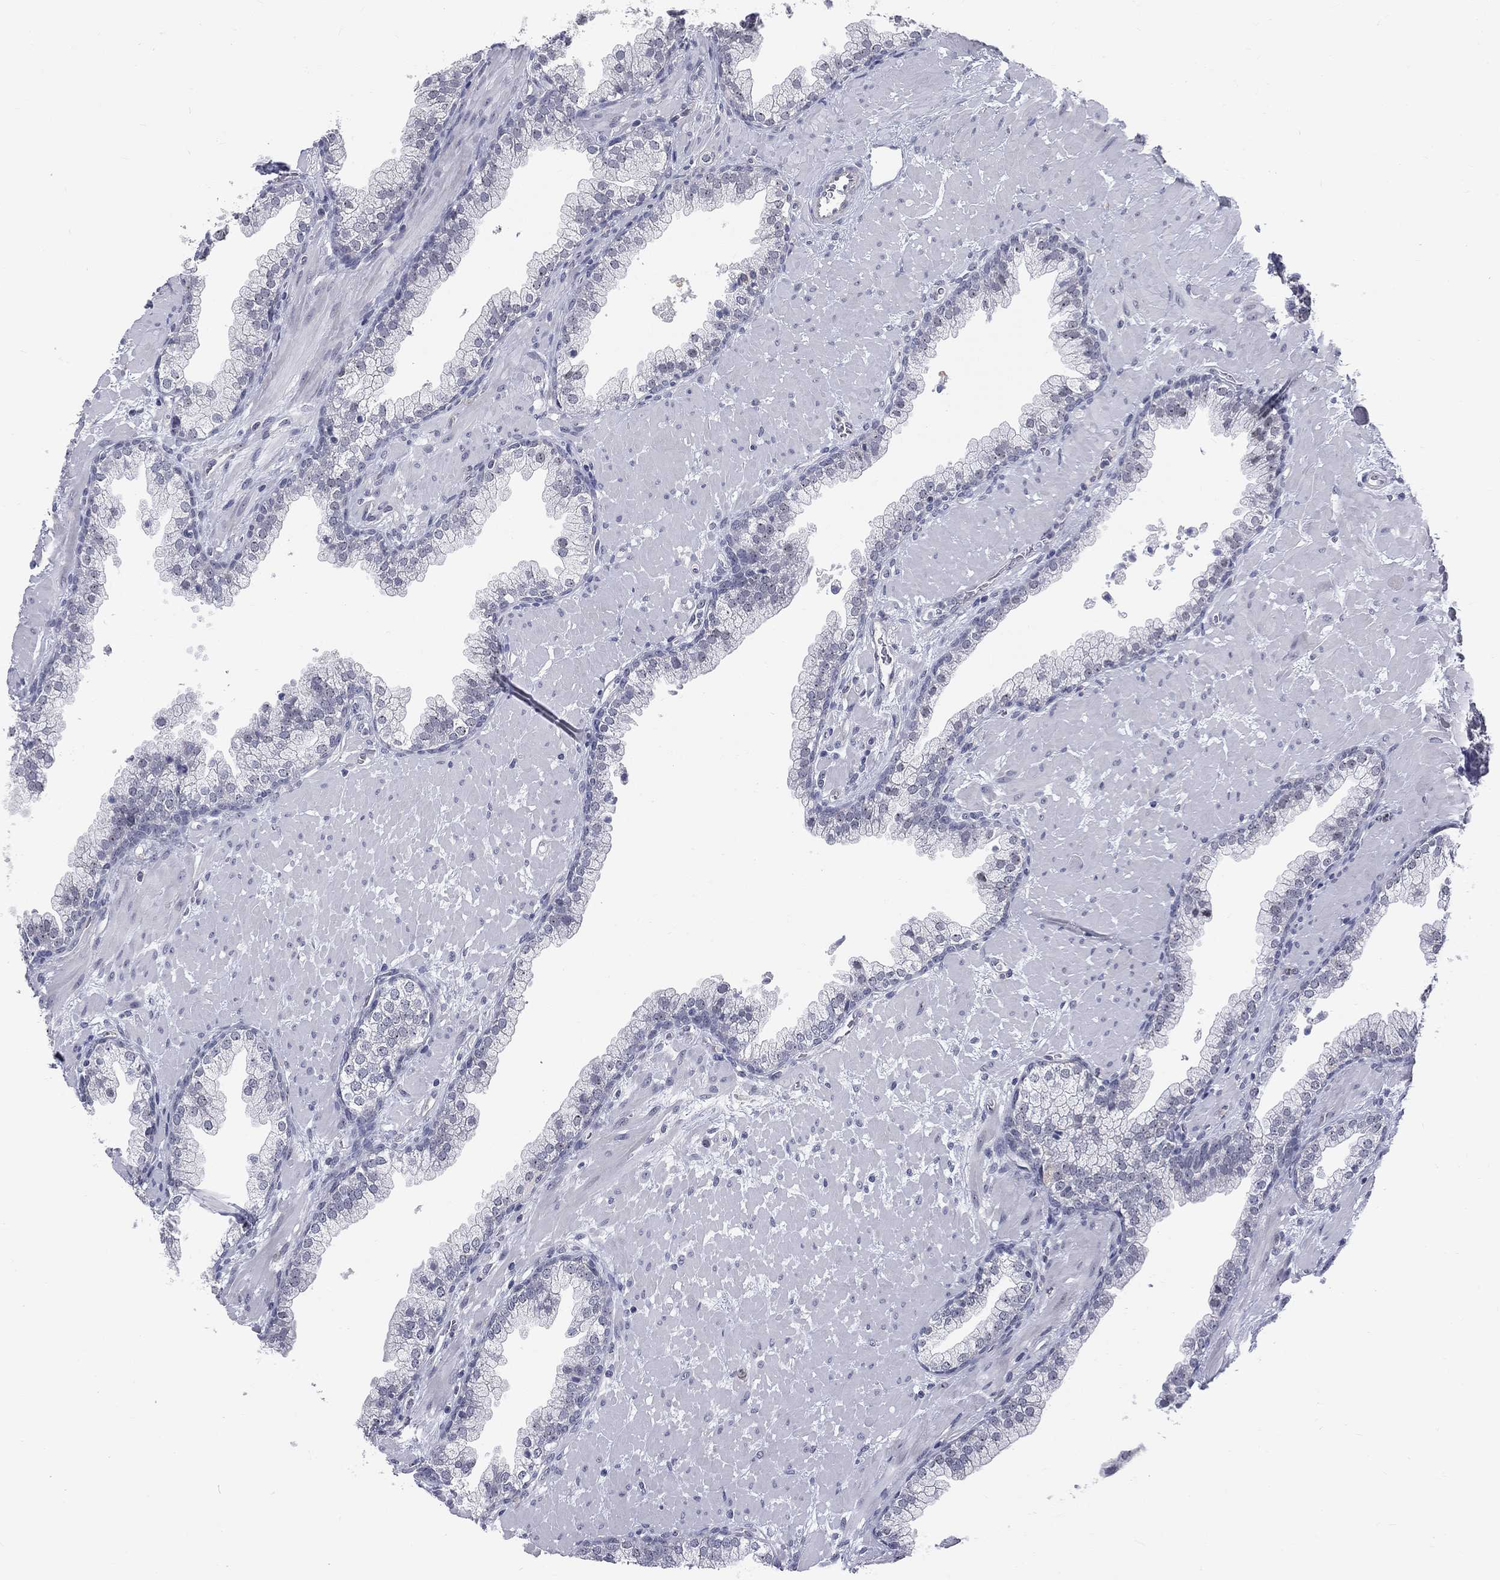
{"staining": {"intensity": "negative", "quantity": "none", "location": "none"}, "tissue": "prostate", "cell_type": "Glandular cells", "image_type": "normal", "snomed": [{"axis": "morphology", "description": "Normal tissue, NOS"}, {"axis": "topography", "description": "Prostate"}], "caption": "IHC image of benign prostate: human prostate stained with DAB (3,3'-diaminobenzidine) shows no significant protein positivity in glandular cells.", "gene": "CD22", "patient": {"sex": "male", "age": 63}}